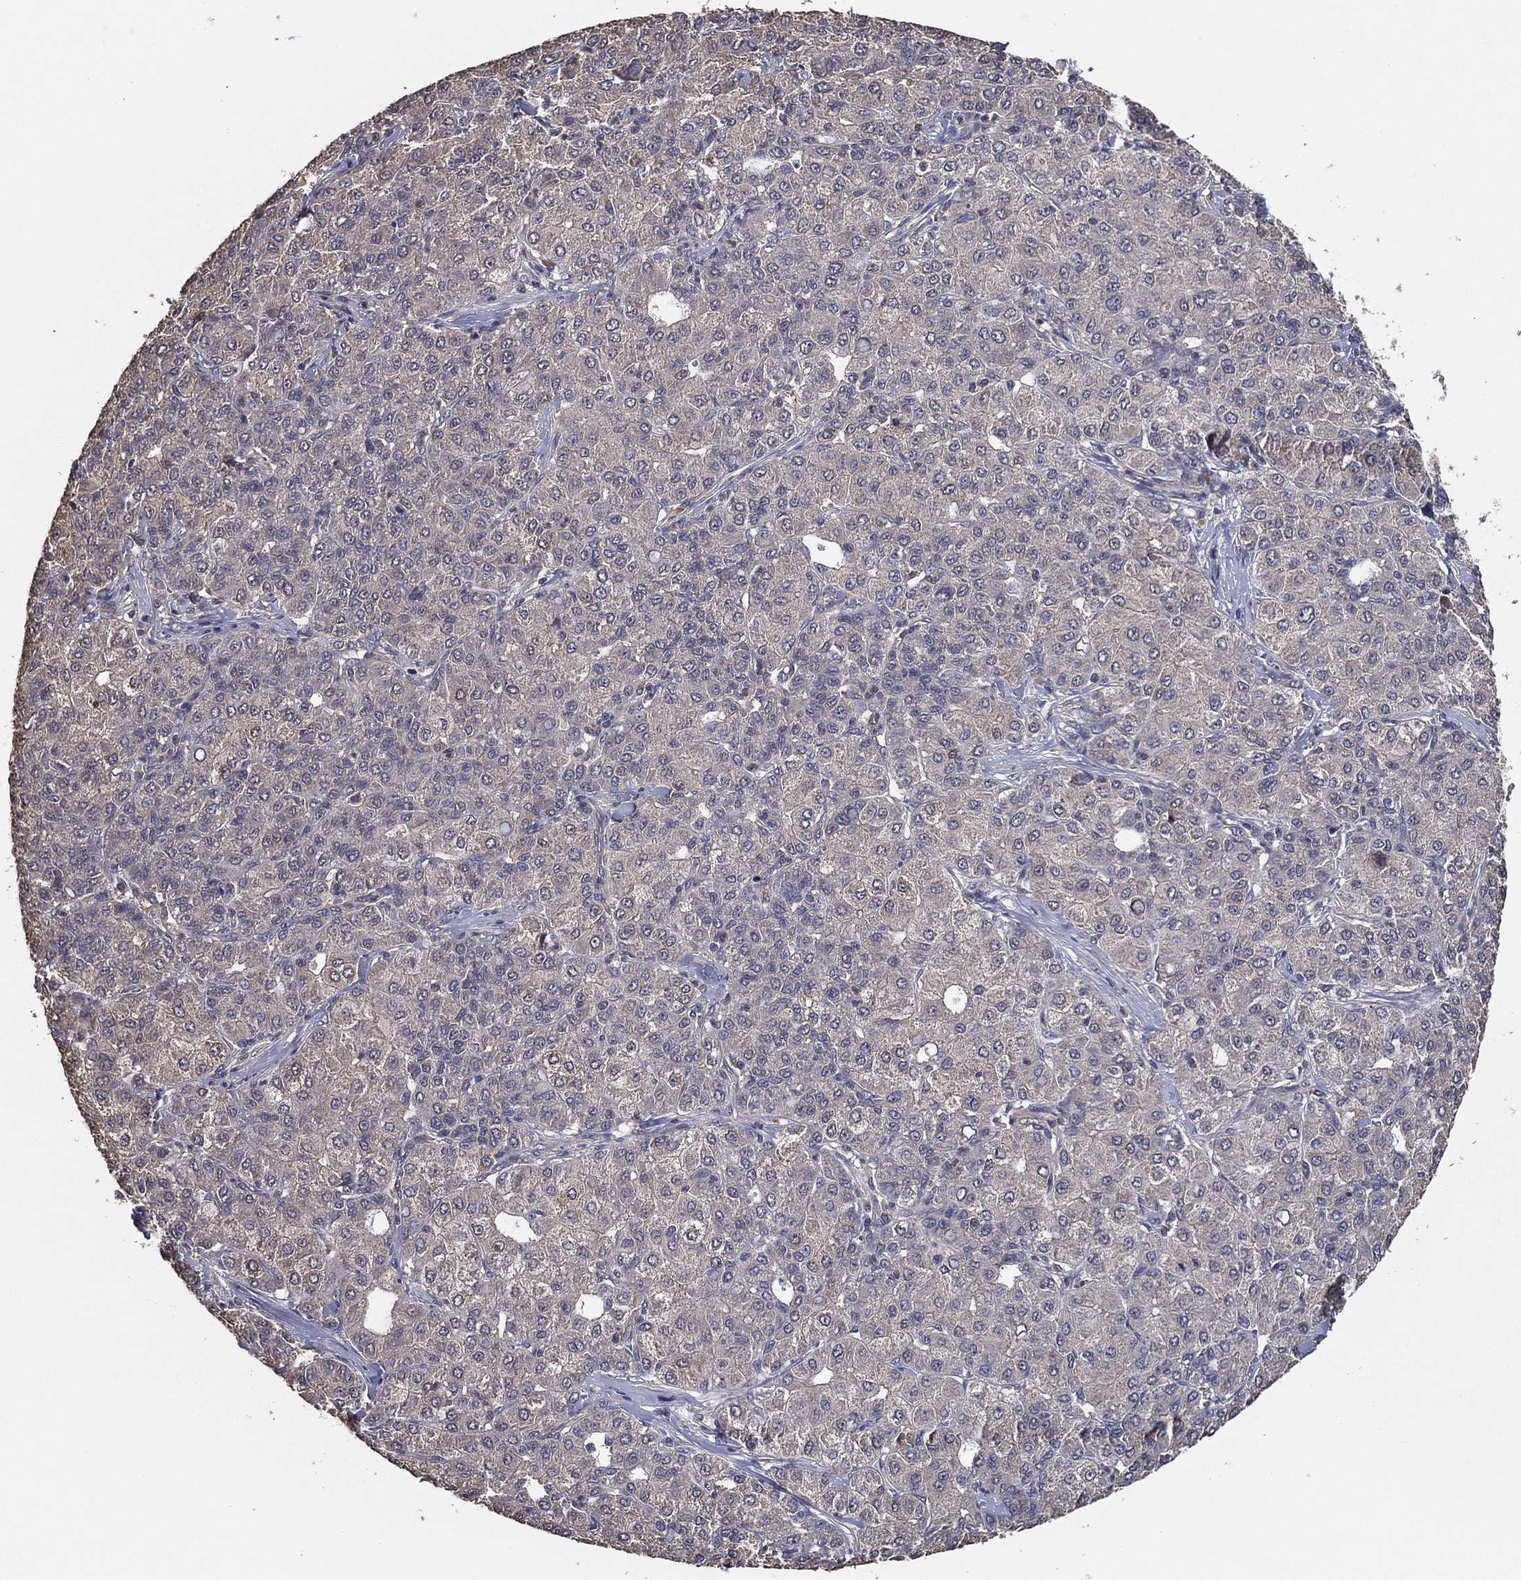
{"staining": {"intensity": "weak", "quantity": "<25%", "location": "cytoplasmic/membranous"}, "tissue": "liver cancer", "cell_type": "Tumor cells", "image_type": "cancer", "snomed": [{"axis": "morphology", "description": "Carcinoma, Hepatocellular, NOS"}, {"axis": "topography", "description": "Liver"}], "caption": "Histopathology image shows no significant protein expression in tumor cells of liver cancer.", "gene": "PCNT", "patient": {"sex": "male", "age": 65}}